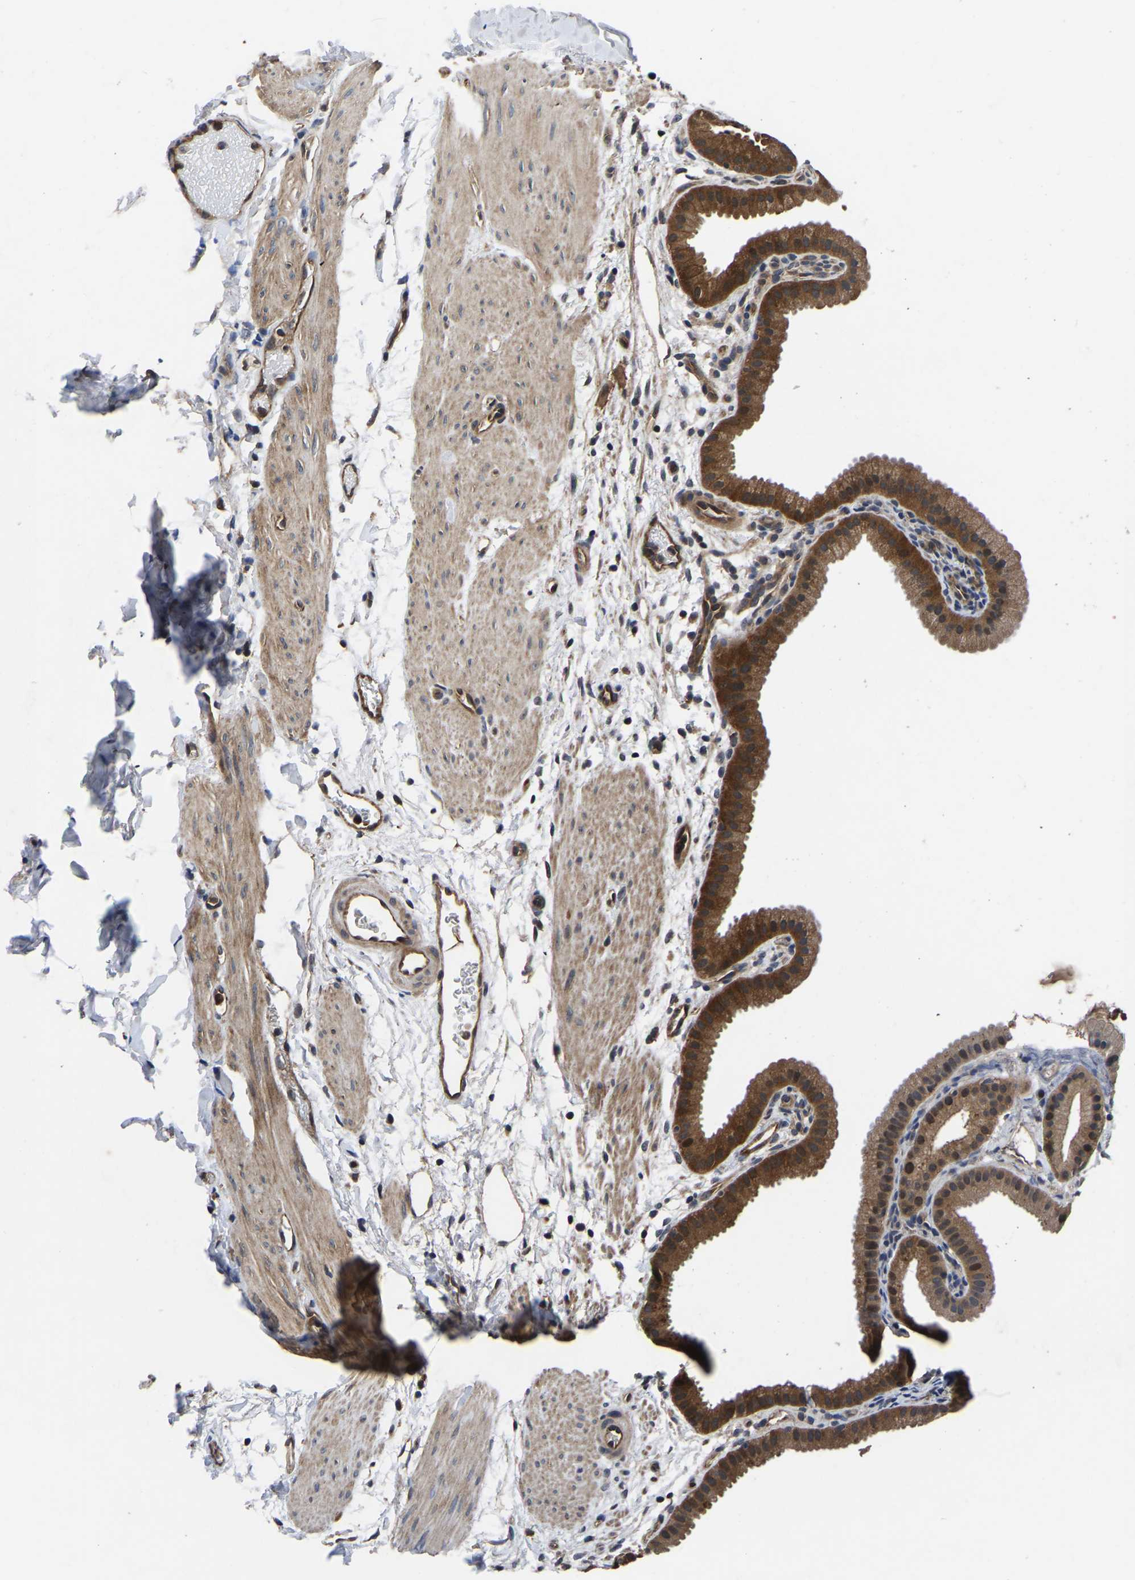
{"staining": {"intensity": "strong", "quantity": ">75%", "location": "cytoplasmic/membranous"}, "tissue": "gallbladder", "cell_type": "Glandular cells", "image_type": "normal", "snomed": [{"axis": "morphology", "description": "Normal tissue, NOS"}, {"axis": "topography", "description": "Gallbladder"}], "caption": "Immunohistochemistry (IHC) (DAB) staining of benign gallbladder shows strong cytoplasmic/membranous protein staining in about >75% of glandular cells.", "gene": "FGD5", "patient": {"sex": "female", "age": 64}}